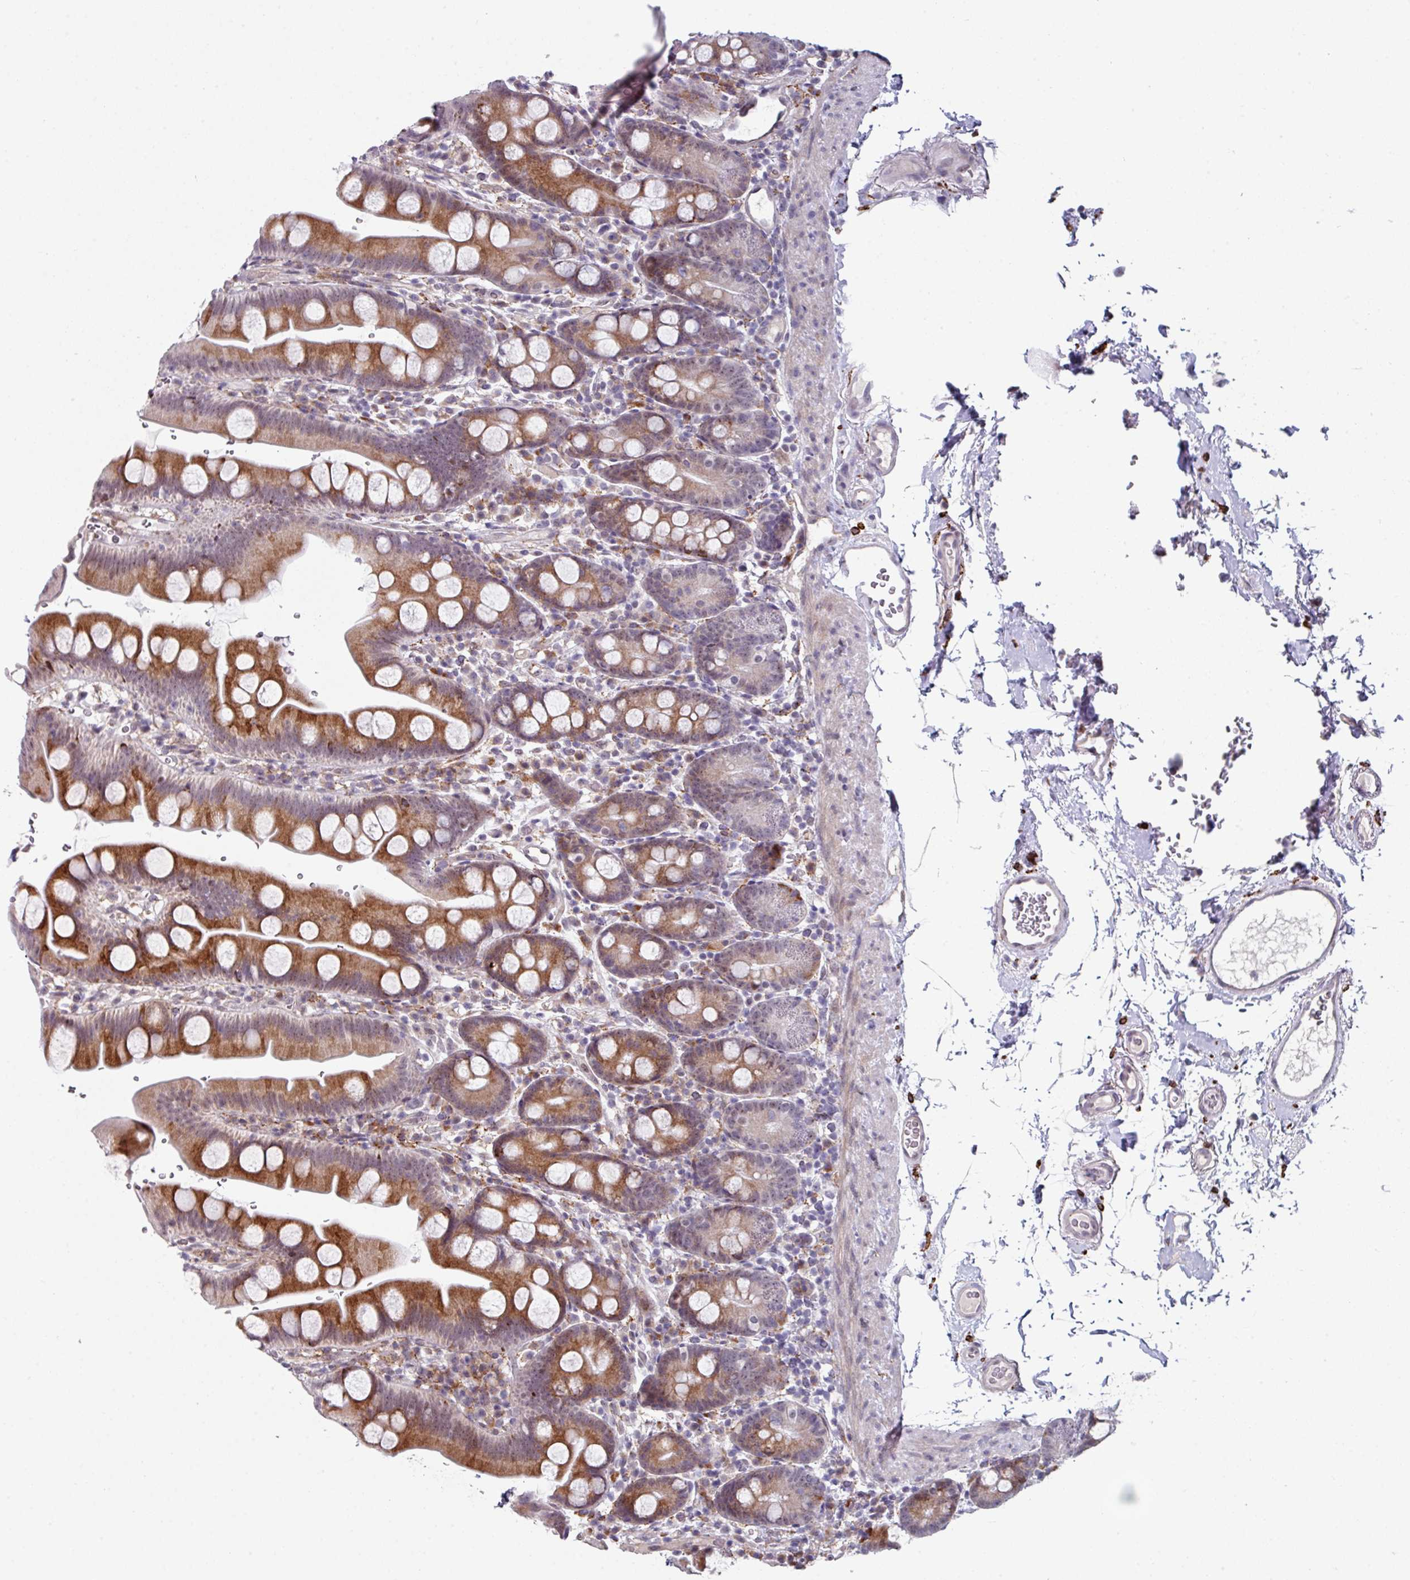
{"staining": {"intensity": "strong", "quantity": ">75%", "location": "cytoplasmic/membranous"}, "tissue": "small intestine", "cell_type": "Glandular cells", "image_type": "normal", "snomed": [{"axis": "morphology", "description": "Normal tissue, NOS"}, {"axis": "topography", "description": "Small intestine"}], "caption": "Immunohistochemical staining of normal small intestine displays >75% levels of strong cytoplasmic/membranous protein expression in approximately >75% of glandular cells.", "gene": "BMS1", "patient": {"sex": "female", "age": 68}}